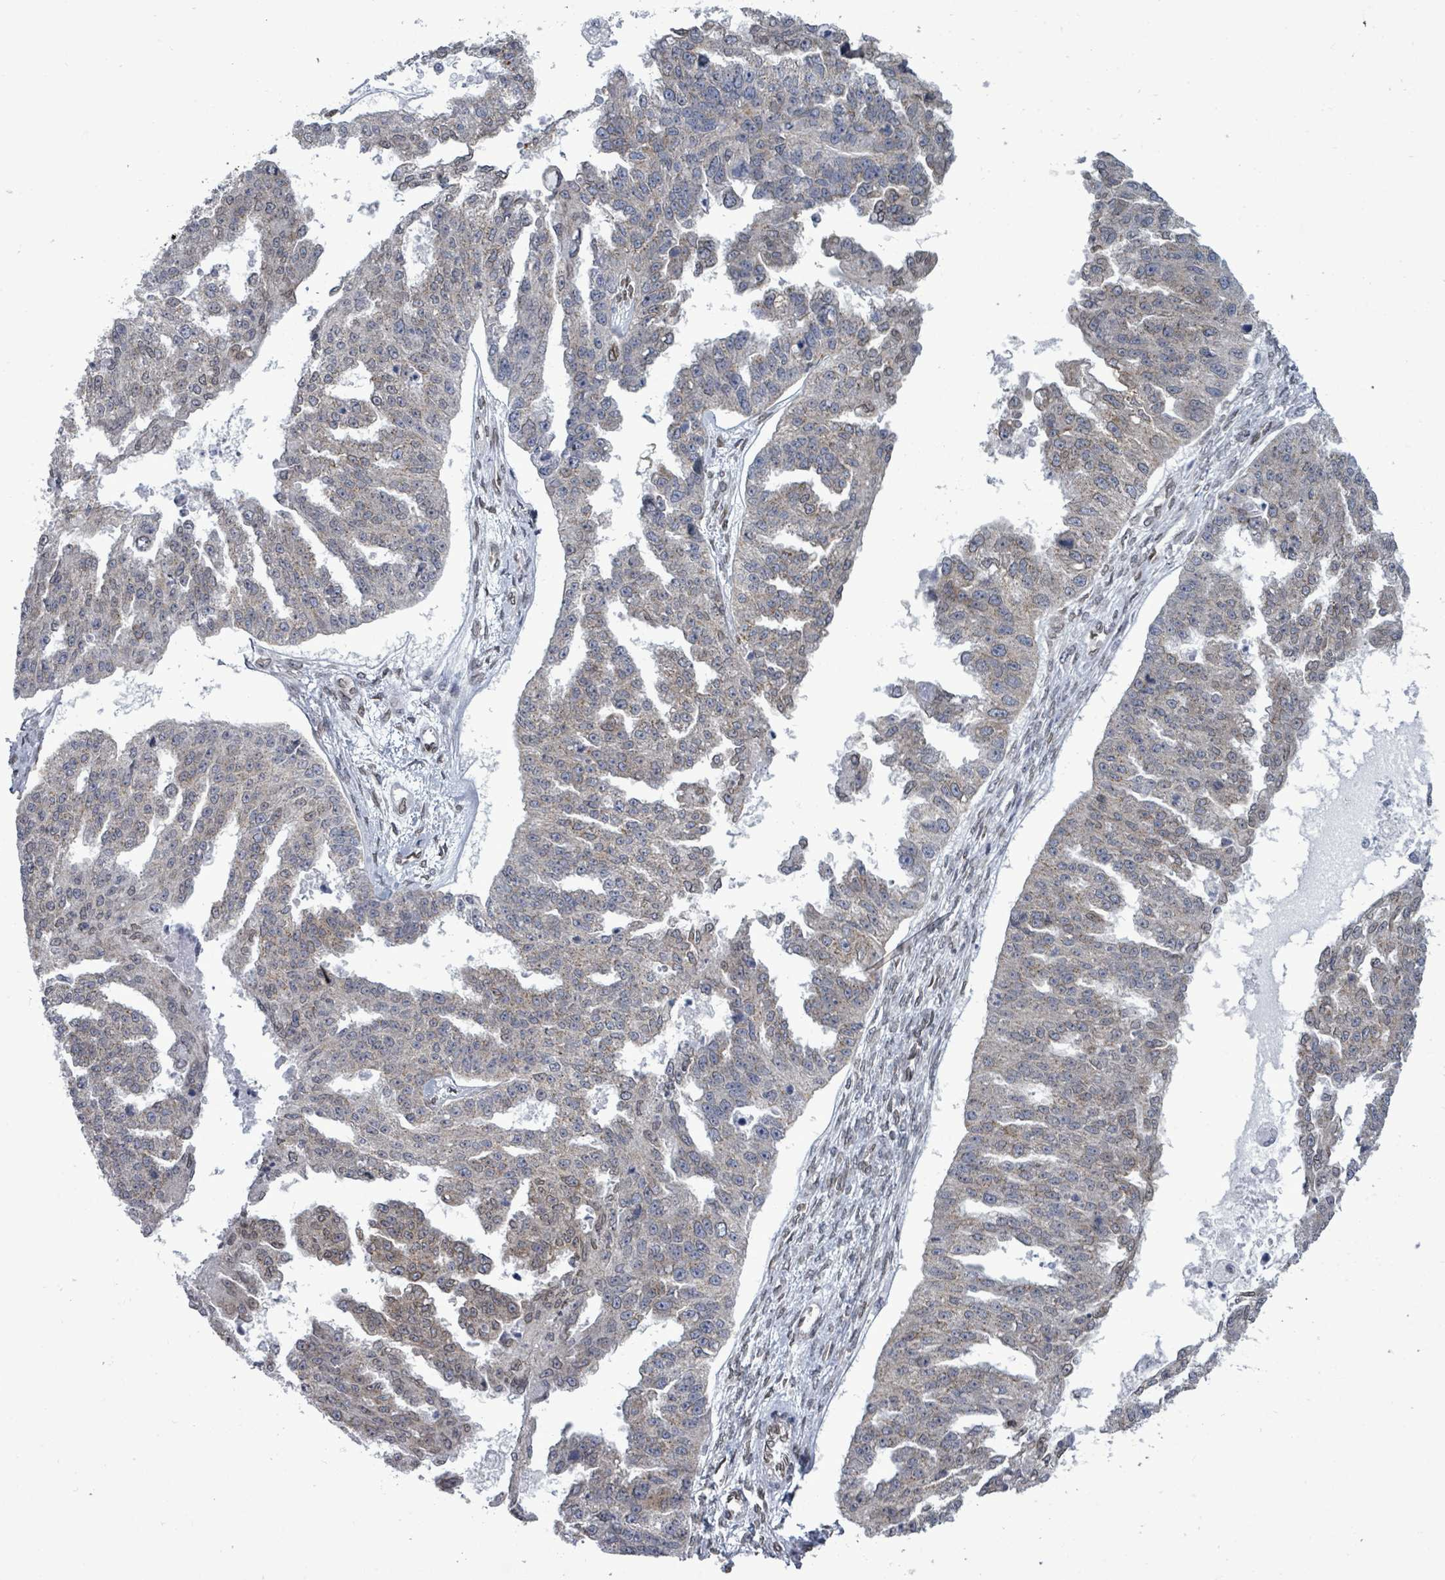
{"staining": {"intensity": "weak", "quantity": "<25%", "location": "cytoplasmic/membranous"}, "tissue": "ovarian cancer", "cell_type": "Tumor cells", "image_type": "cancer", "snomed": [{"axis": "morphology", "description": "Cystadenocarcinoma, serous, NOS"}, {"axis": "topography", "description": "Ovary"}], "caption": "An immunohistochemistry photomicrograph of ovarian serous cystadenocarcinoma is shown. There is no staining in tumor cells of ovarian serous cystadenocarcinoma.", "gene": "ARFGAP1", "patient": {"sex": "female", "age": 58}}